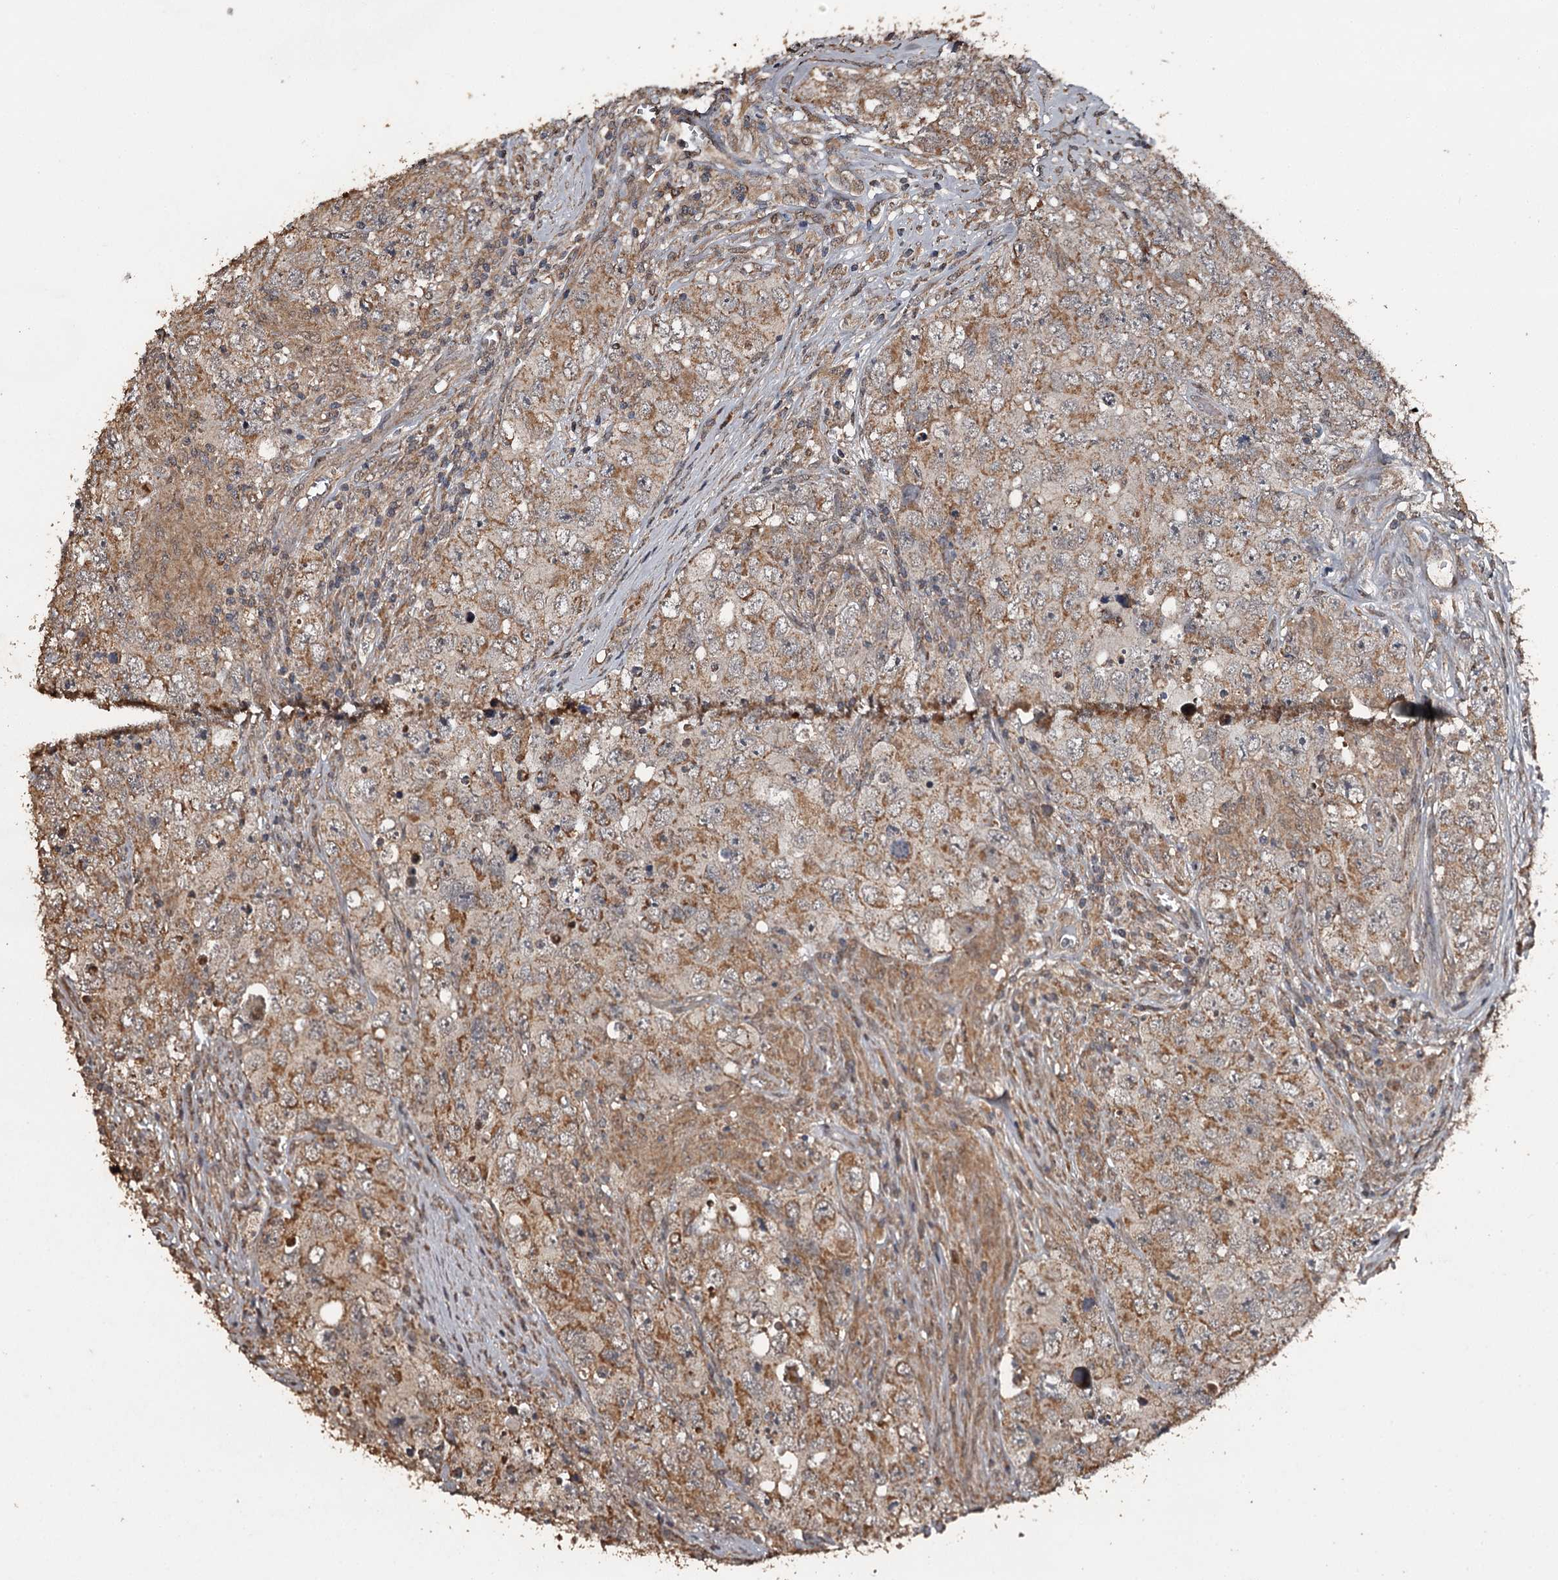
{"staining": {"intensity": "moderate", "quantity": ">75%", "location": "cytoplasmic/membranous"}, "tissue": "testis cancer", "cell_type": "Tumor cells", "image_type": "cancer", "snomed": [{"axis": "morphology", "description": "Seminoma, NOS"}, {"axis": "morphology", "description": "Carcinoma, Embryonal, NOS"}, {"axis": "topography", "description": "Testis"}], "caption": "This photomicrograph demonstrates immunohistochemistry staining of testis seminoma, with medium moderate cytoplasmic/membranous expression in about >75% of tumor cells.", "gene": "WIPI1", "patient": {"sex": "male", "age": 43}}